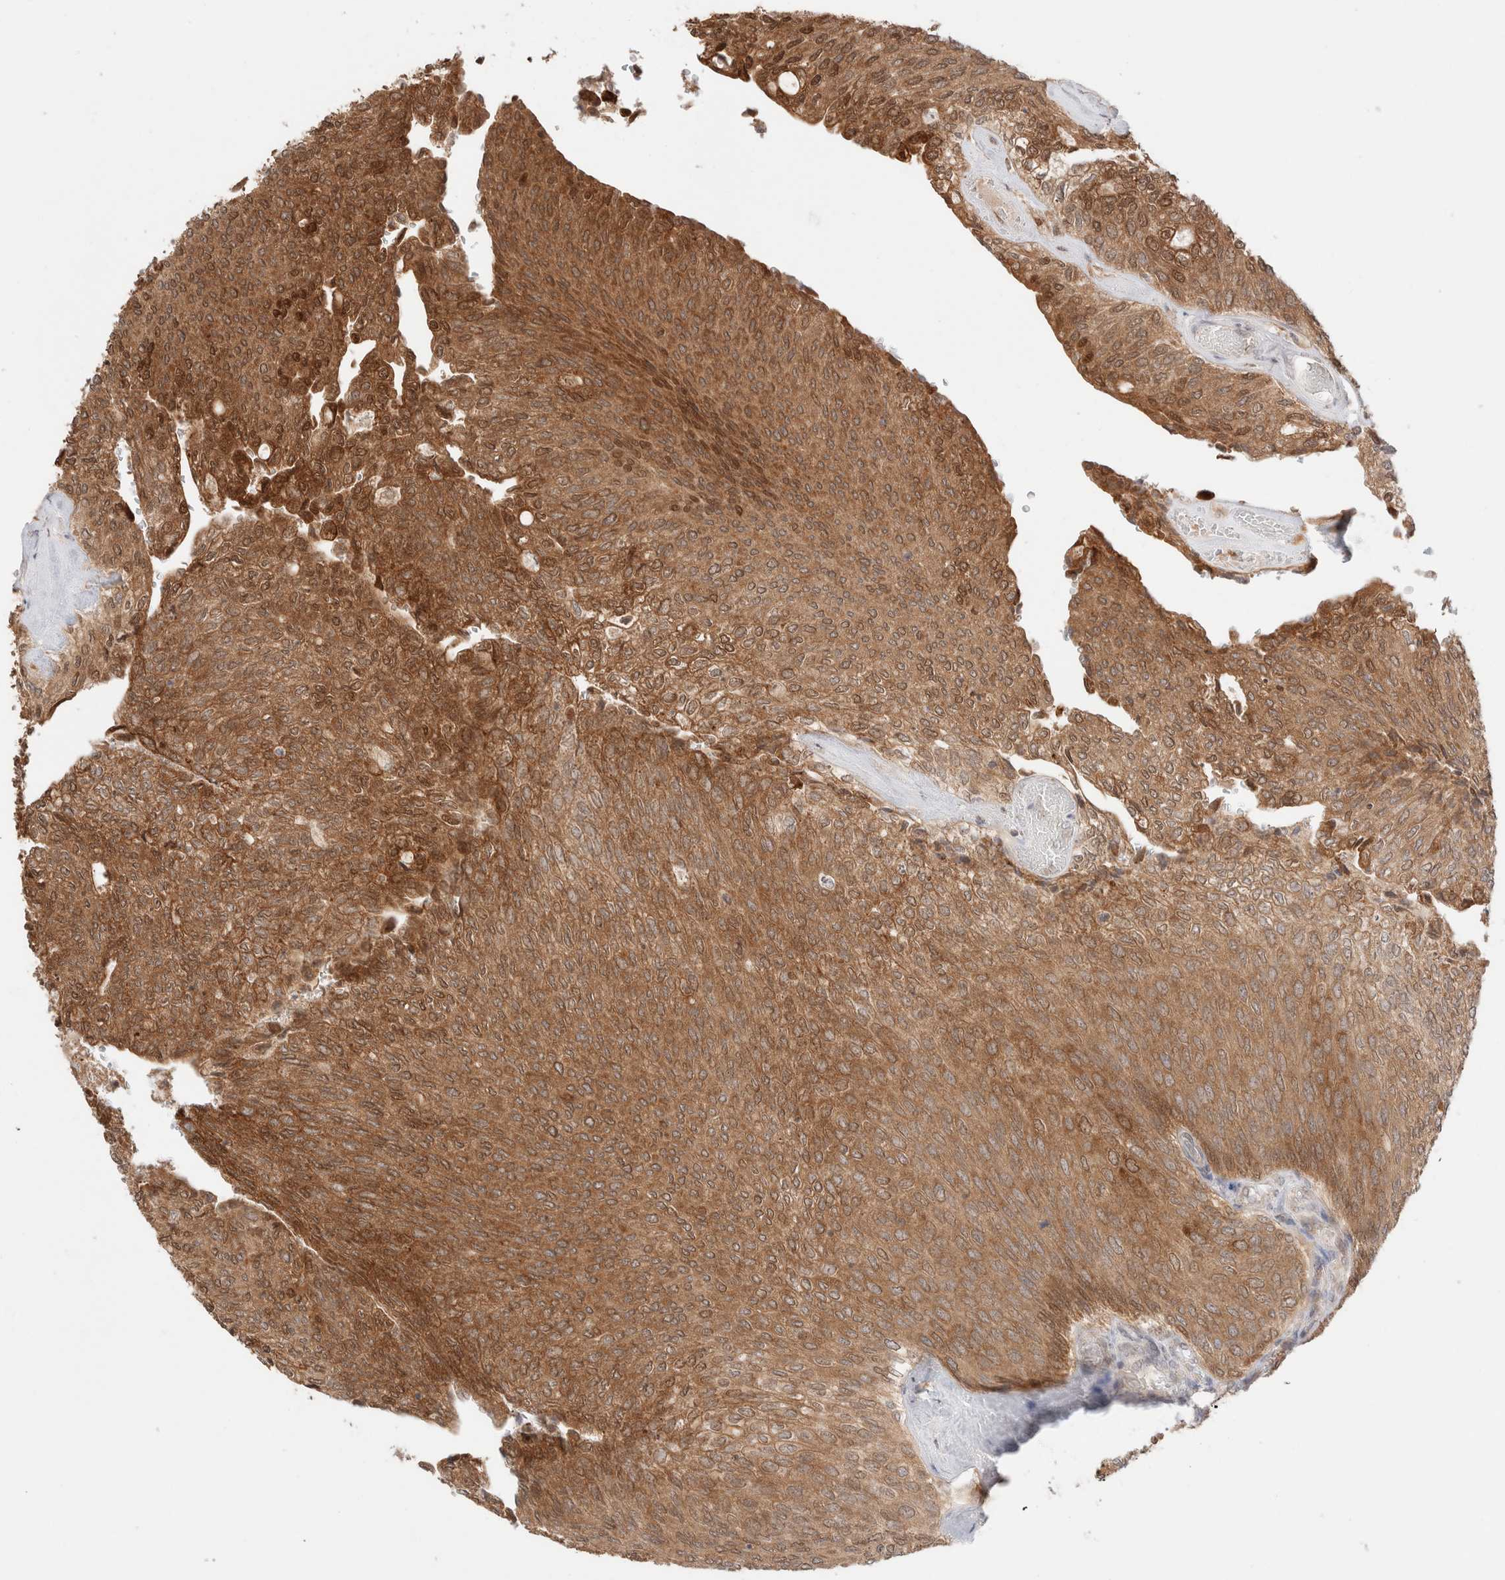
{"staining": {"intensity": "strong", "quantity": ">75%", "location": "cytoplasmic/membranous"}, "tissue": "urothelial cancer", "cell_type": "Tumor cells", "image_type": "cancer", "snomed": [{"axis": "morphology", "description": "Urothelial carcinoma, Low grade"}, {"axis": "topography", "description": "Urinary bladder"}], "caption": "Protein staining of urothelial cancer tissue displays strong cytoplasmic/membranous staining in approximately >75% of tumor cells. The staining was performed using DAB, with brown indicating positive protein expression. Nuclei are stained blue with hematoxylin.", "gene": "XKR4", "patient": {"sex": "female", "age": 79}}